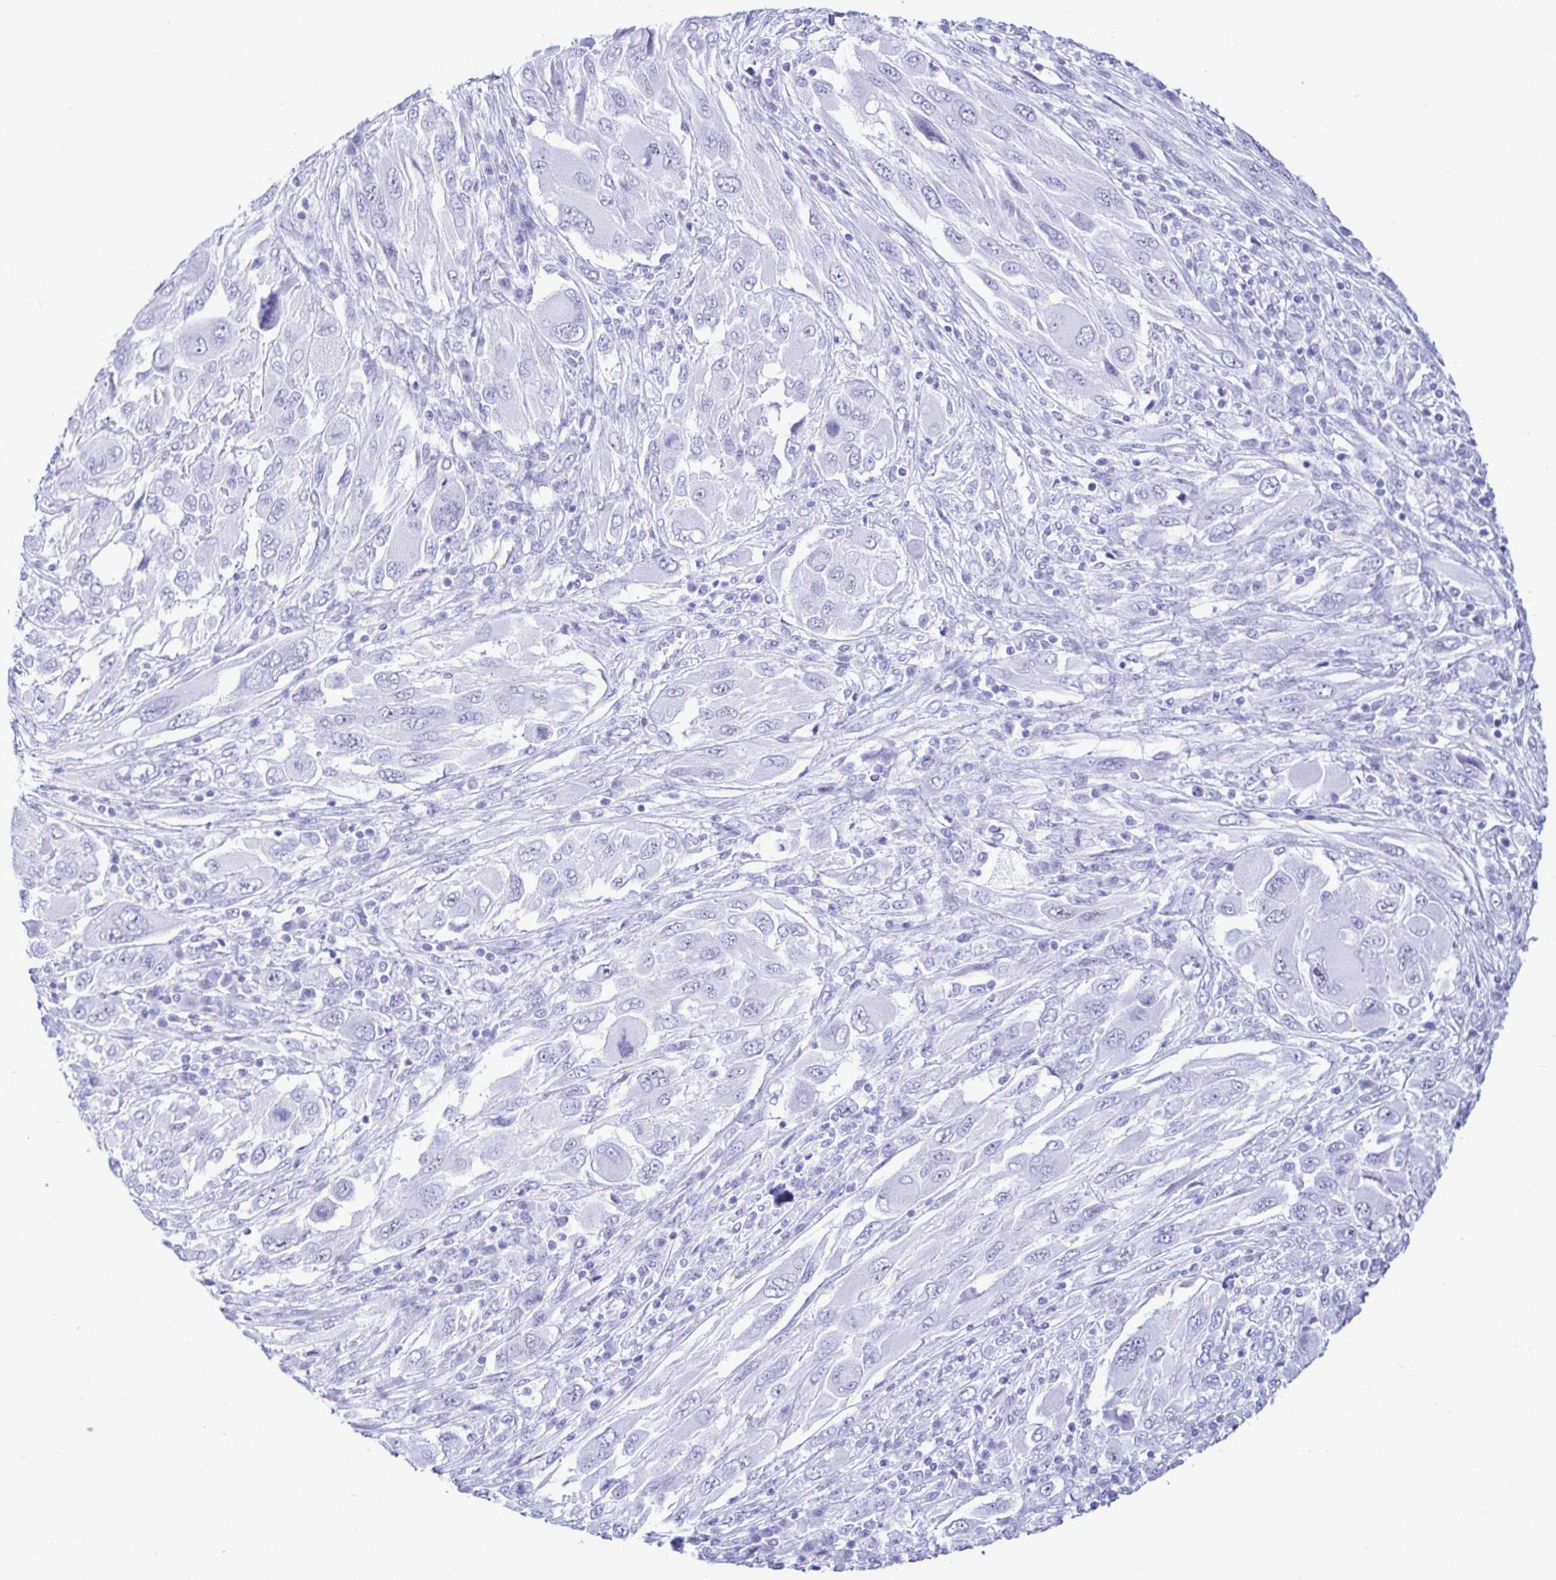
{"staining": {"intensity": "negative", "quantity": "none", "location": "none"}, "tissue": "melanoma", "cell_type": "Tumor cells", "image_type": "cancer", "snomed": [{"axis": "morphology", "description": "Malignant melanoma, NOS"}, {"axis": "topography", "description": "Skin"}], "caption": "High magnification brightfield microscopy of malignant melanoma stained with DAB (3,3'-diaminobenzidine) (brown) and counterstained with hematoxylin (blue): tumor cells show no significant expression.", "gene": "SELENOV", "patient": {"sex": "female", "age": 91}}